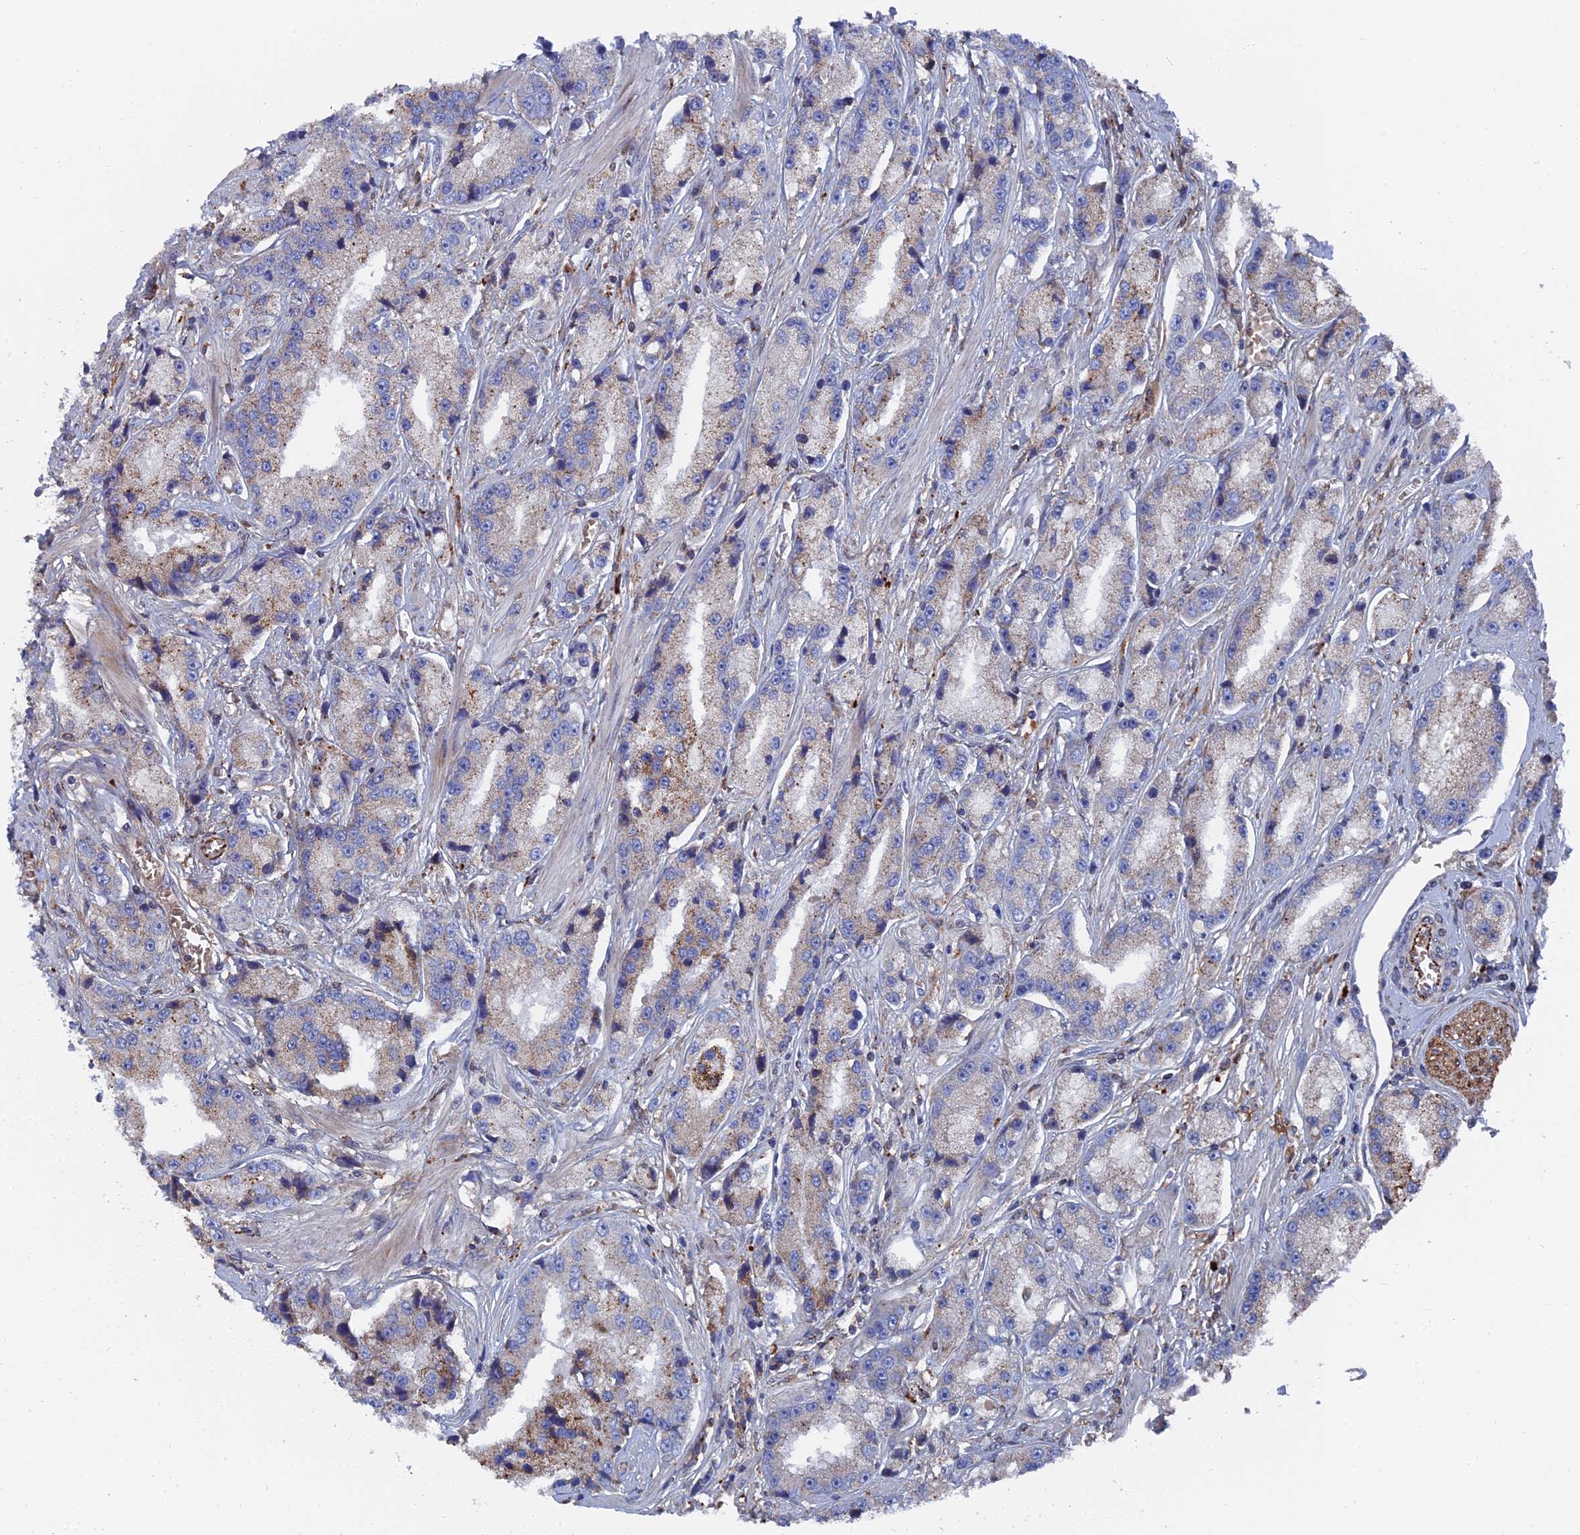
{"staining": {"intensity": "weak", "quantity": "25%-75%", "location": "cytoplasmic/membranous"}, "tissue": "prostate cancer", "cell_type": "Tumor cells", "image_type": "cancer", "snomed": [{"axis": "morphology", "description": "Adenocarcinoma, High grade"}, {"axis": "topography", "description": "Prostate"}], "caption": "Prostate cancer (high-grade adenocarcinoma) tissue reveals weak cytoplasmic/membranous staining in about 25%-75% of tumor cells, visualized by immunohistochemistry.", "gene": "SMG9", "patient": {"sex": "male", "age": 74}}